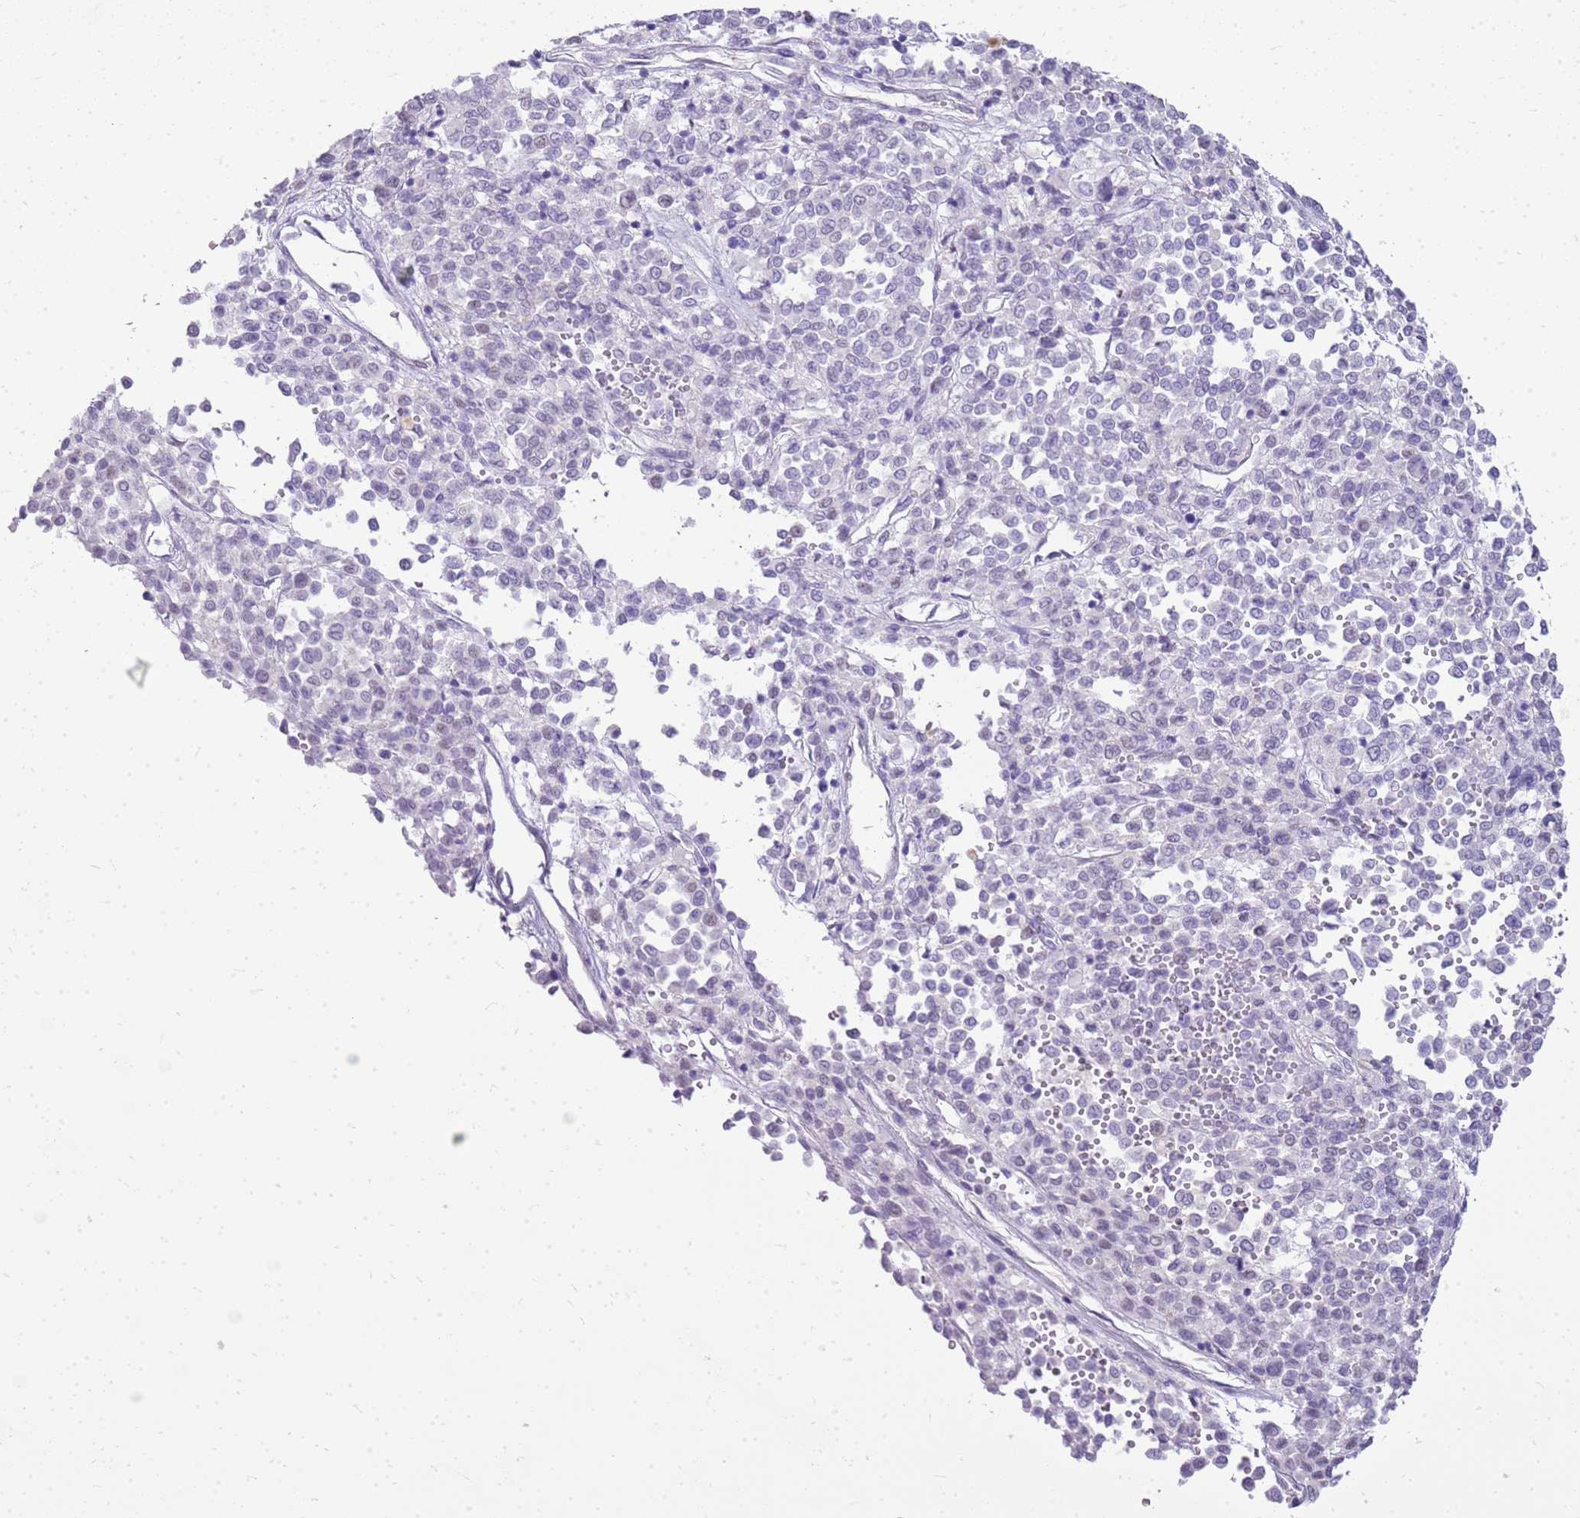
{"staining": {"intensity": "negative", "quantity": "none", "location": "none"}, "tissue": "melanoma", "cell_type": "Tumor cells", "image_type": "cancer", "snomed": [{"axis": "morphology", "description": "Malignant melanoma, Metastatic site"}, {"axis": "topography", "description": "Pancreas"}], "caption": "An image of melanoma stained for a protein shows no brown staining in tumor cells. Nuclei are stained in blue.", "gene": "SULT1E1", "patient": {"sex": "female", "age": 30}}